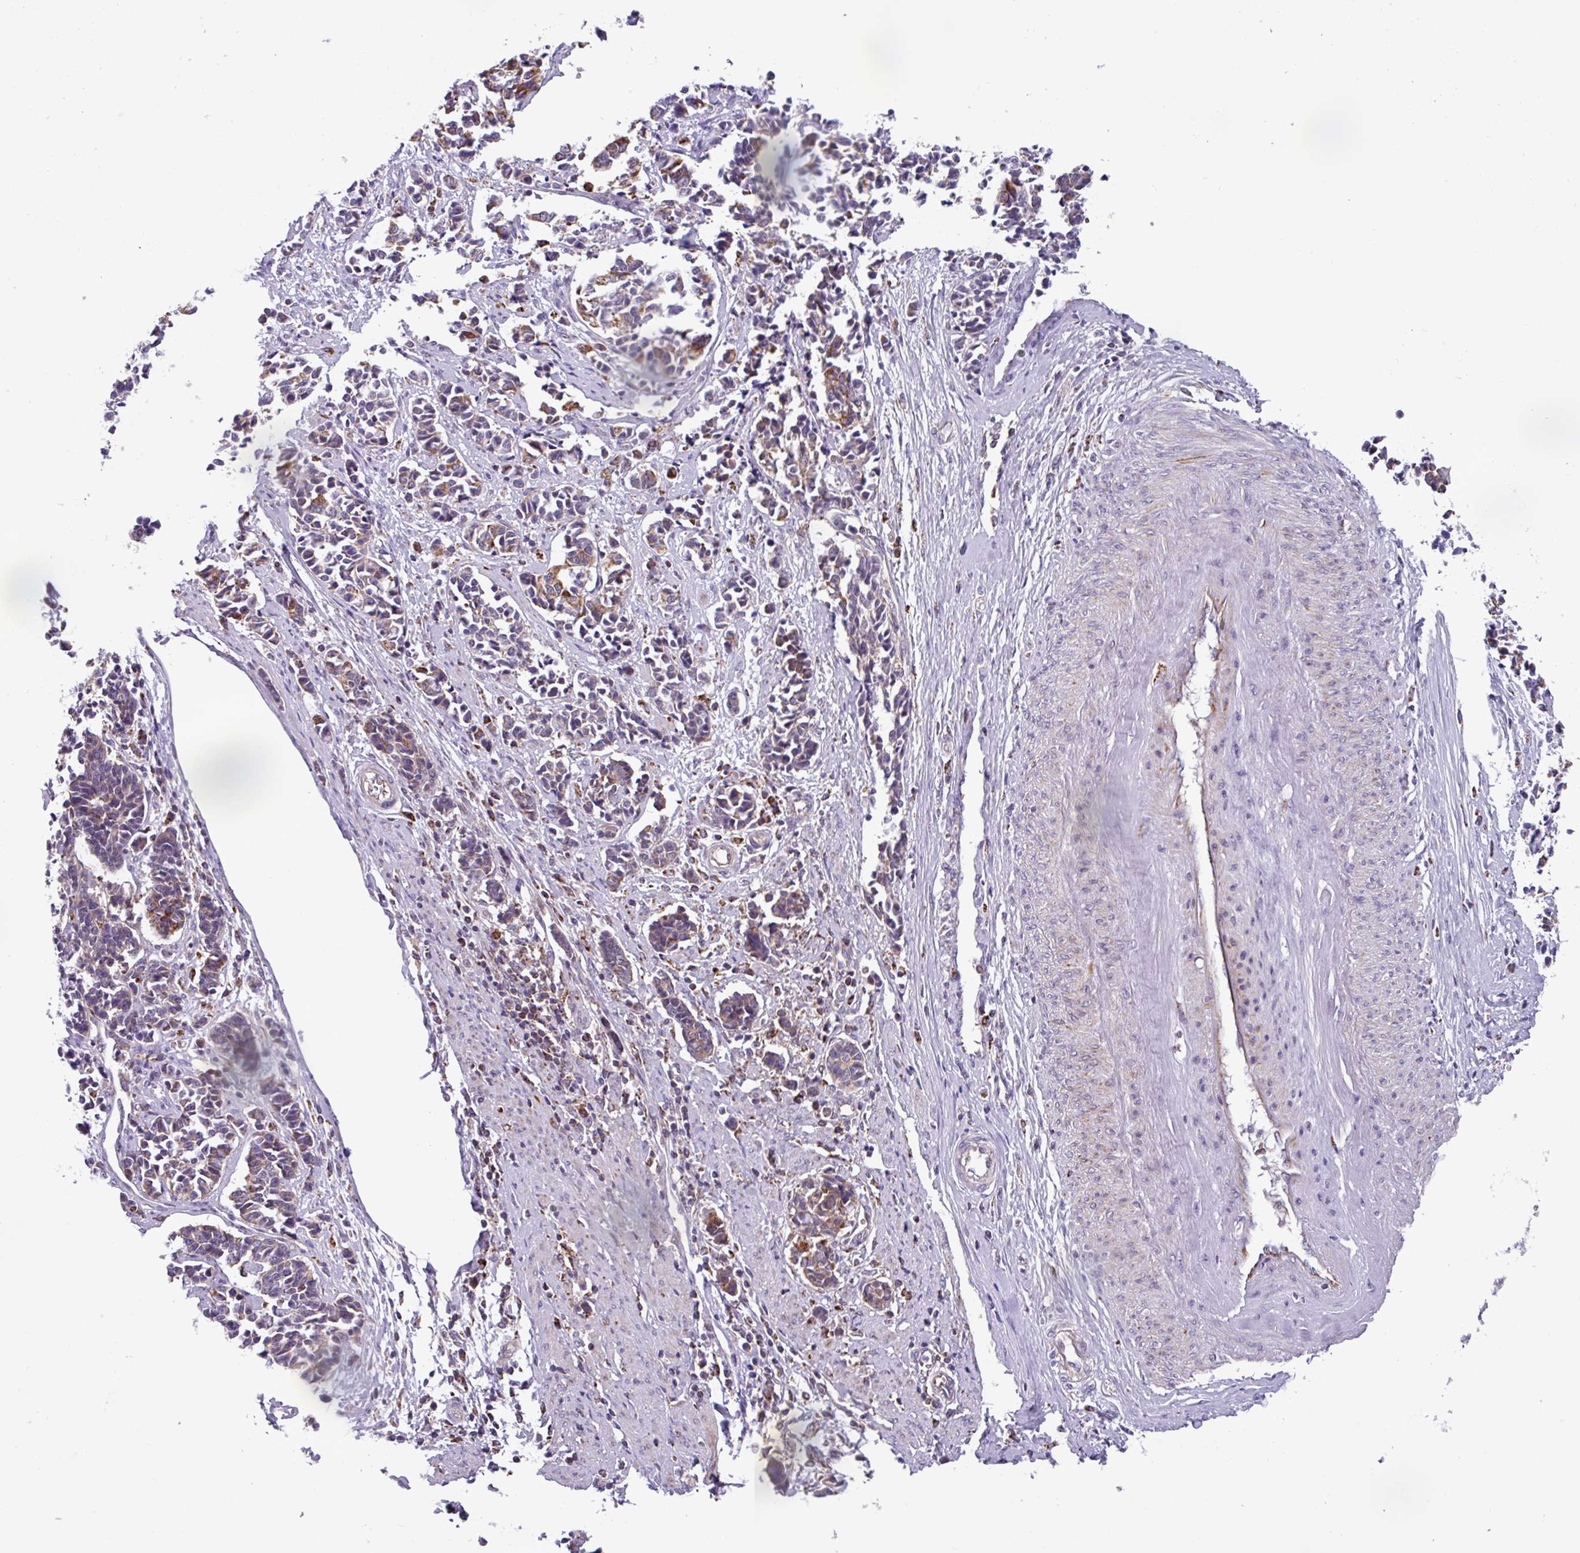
{"staining": {"intensity": "weak", "quantity": "25%-75%", "location": "cytoplasmic/membranous"}, "tissue": "cervical cancer", "cell_type": "Tumor cells", "image_type": "cancer", "snomed": [{"axis": "morphology", "description": "Normal tissue, NOS"}, {"axis": "morphology", "description": "Squamous cell carcinoma, NOS"}, {"axis": "topography", "description": "Cervix"}], "caption": "Cervical squamous cell carcinoma stained for a protein (brown) demonstrates weak cytoplasmic/membranous positive staining in approximately 25%-75% of tumor cells.", "gene": "AKIRIN1", "patient": {"sex": "female", "age": 35}}